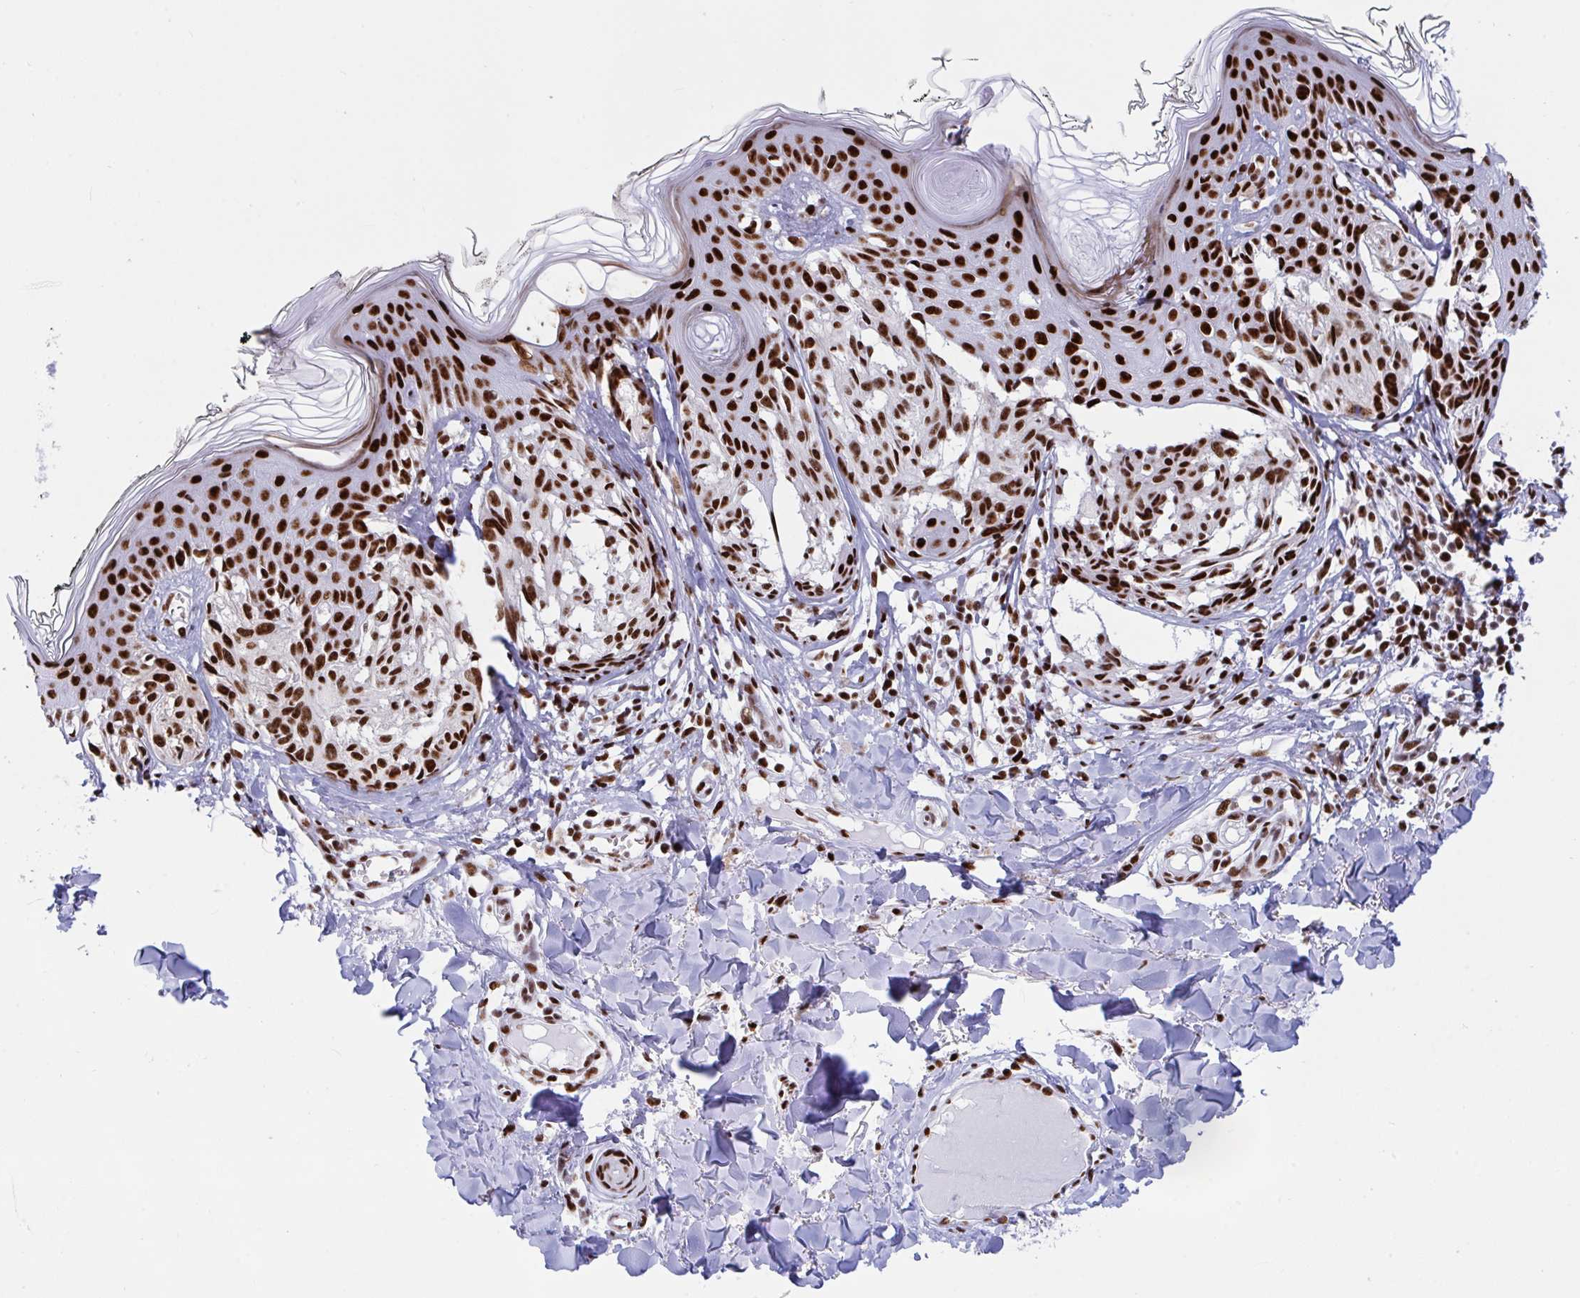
{"staining": {"intensity": "strong", "quantity": ">75%", "location": "nuclear"}, "tissue": "melanoma", "cell_type": "Tumor cells", "image_type": "cancer", "snomed": [{"axis": "morphology", "description": "Malignant melanoma, NOS"}, {"axis": "topography", "description": "Skin"}], "caption": "Human malignant melanoma stained with a protein marker demonstrates strong staining in tumor cells.", "gene": "IKZF2", "patient": {"sex": "female", "age": 43}}